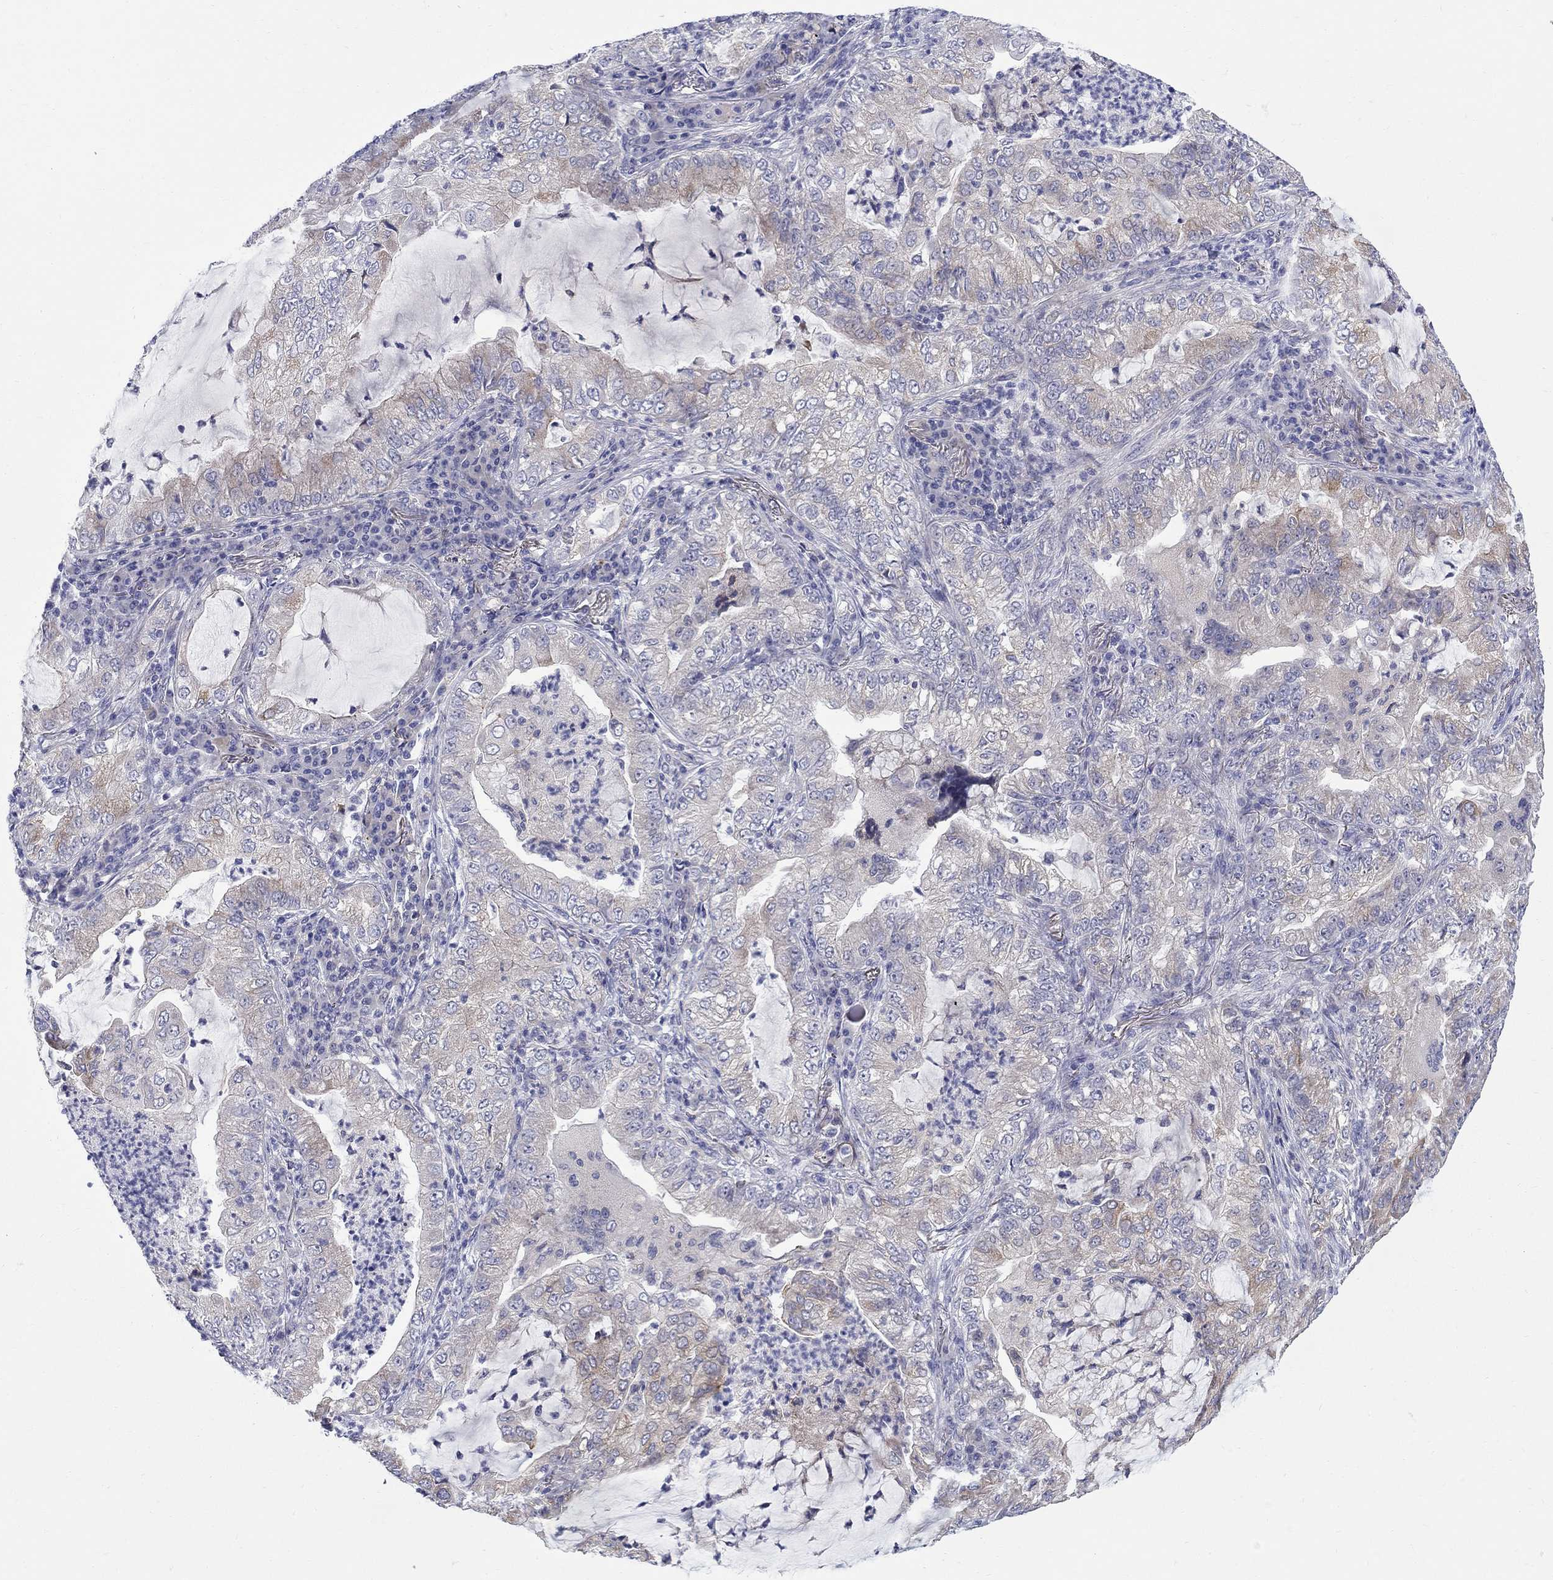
{"staining": {"intensity": "negative", "quantity": "none", "location": "none"}, "tissue": "lung cancer", "cell_type": "Tumor cells", "image_type": "cancer", "snomed": [{"axis": "morphology", "description": "Adenocarcinoma, NOS"}, {"axis": "topography", "description": "Lung"}], "caption": "Human lung adenocarcinoma stained for a protein using IHC displays no staining in tumor cells.", "gene": "QRFPR", "patient": {"sex": "female", "age": 73}}